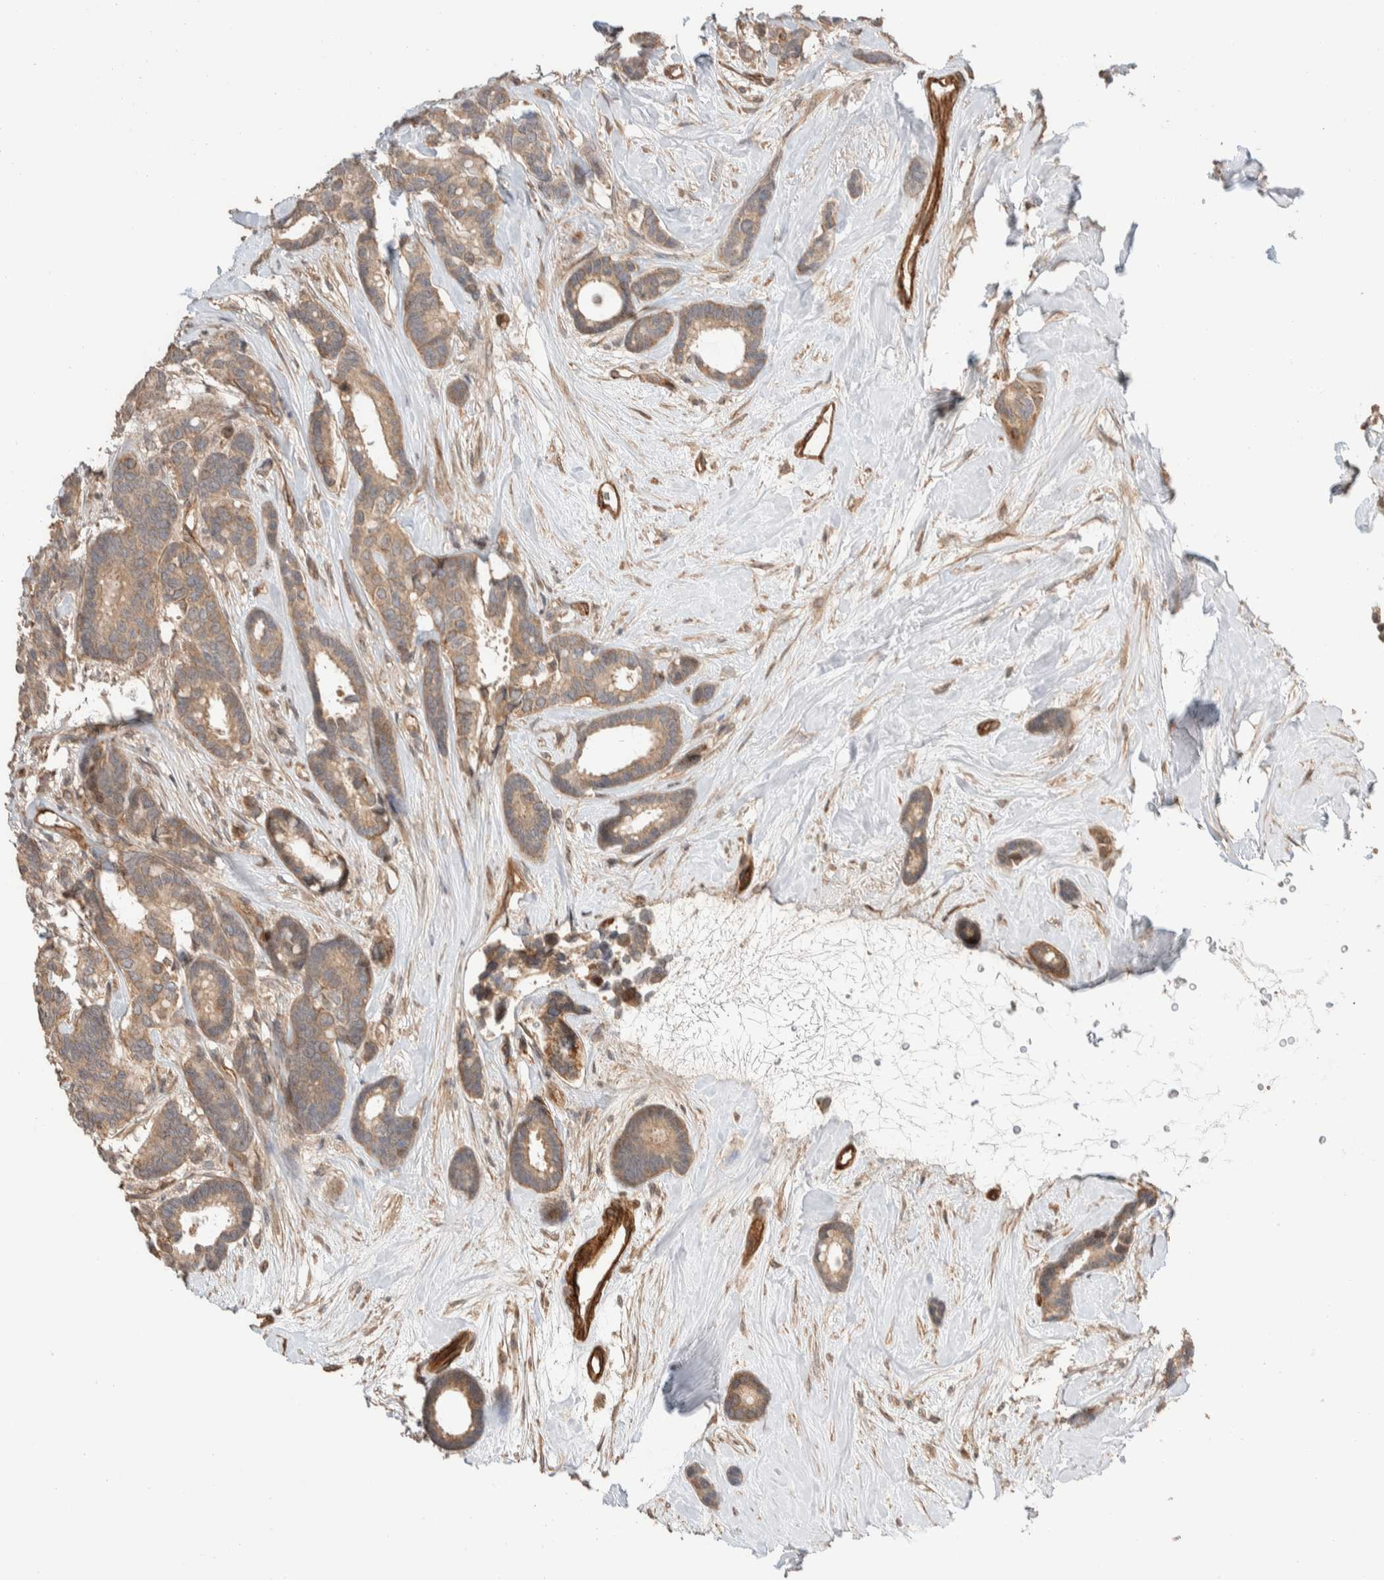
{"staining": {"intensity": "moderate", "quantity": ">75%", "location": "cytoplasmic/membranous"}, "tissue": "breast cancer", "cell_type": "Tumor cells", "image_type": "cancer", "snomed": [{"axis": "morphology", "description": "Duct carcinoma"}, {"axis": "topography", "description": "Breast"}], "caption": "Tumor cells demonstrate medium levels of moderate cytoplasmic/membranous positivity in about >75% of cells in breast intraductal carcinoma.", "gene": "ERC1", "patient": {"sex": "female", "age": 87}}